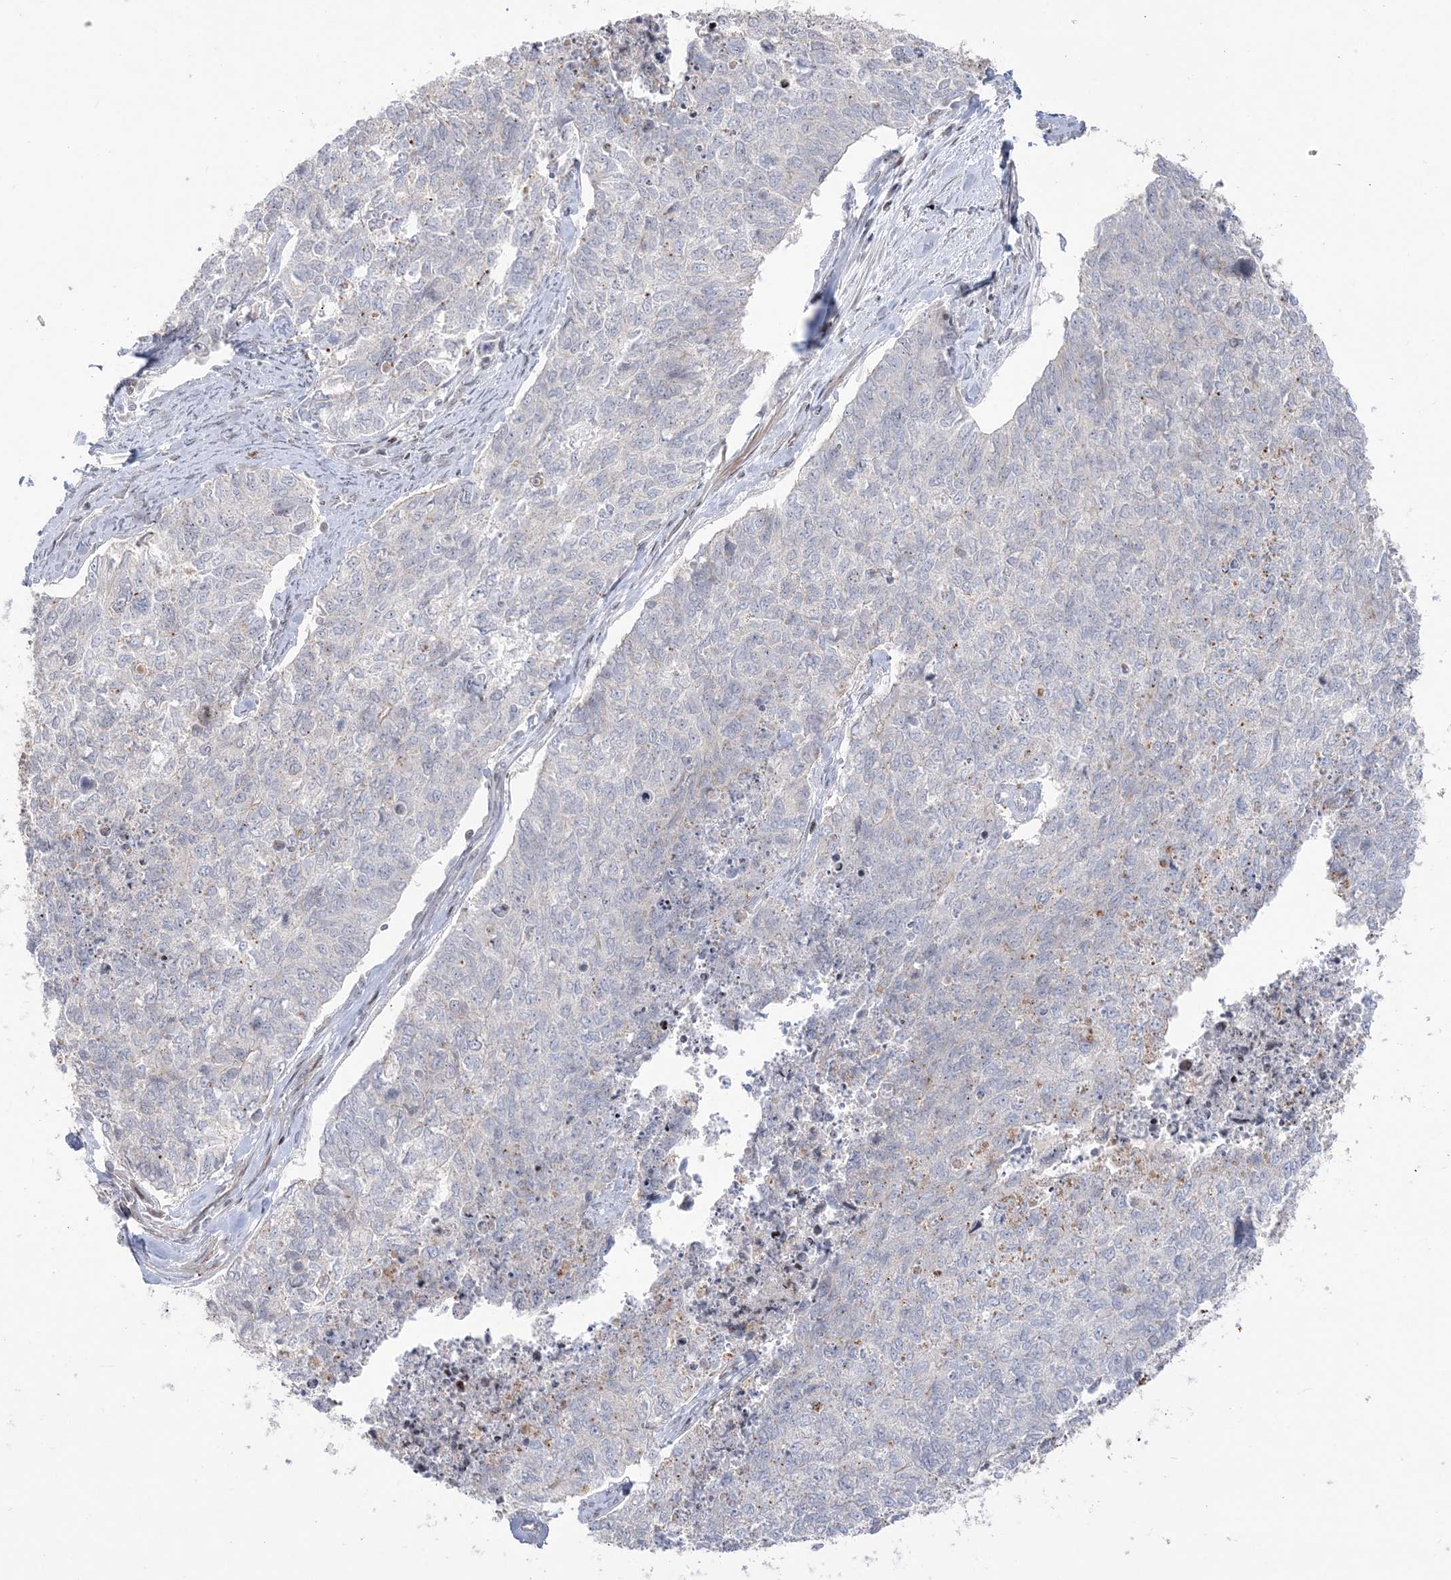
{"staining": {"intensity": "negative", "quantity": "none", "location": "none"}, "tissue": "cervical cancer", "cell_type": "Tumor cells", "image_type": "cancer", "snomed": [{"axis": "morphology", "description": "Squamous cell carcinoma, NOS"}, {"axis": "topography", "description": "Cervix"}], "caption": "High magnification brightfield microscopy of cervical cancer stained with DAB (3,3'-diaminobenzidine) (brown) and counterstained with hematoxylin (blue): tumor cells show no significant positivity.", "gene": "SH3BP4", "patient": {"sex": "female", "age": 63}}